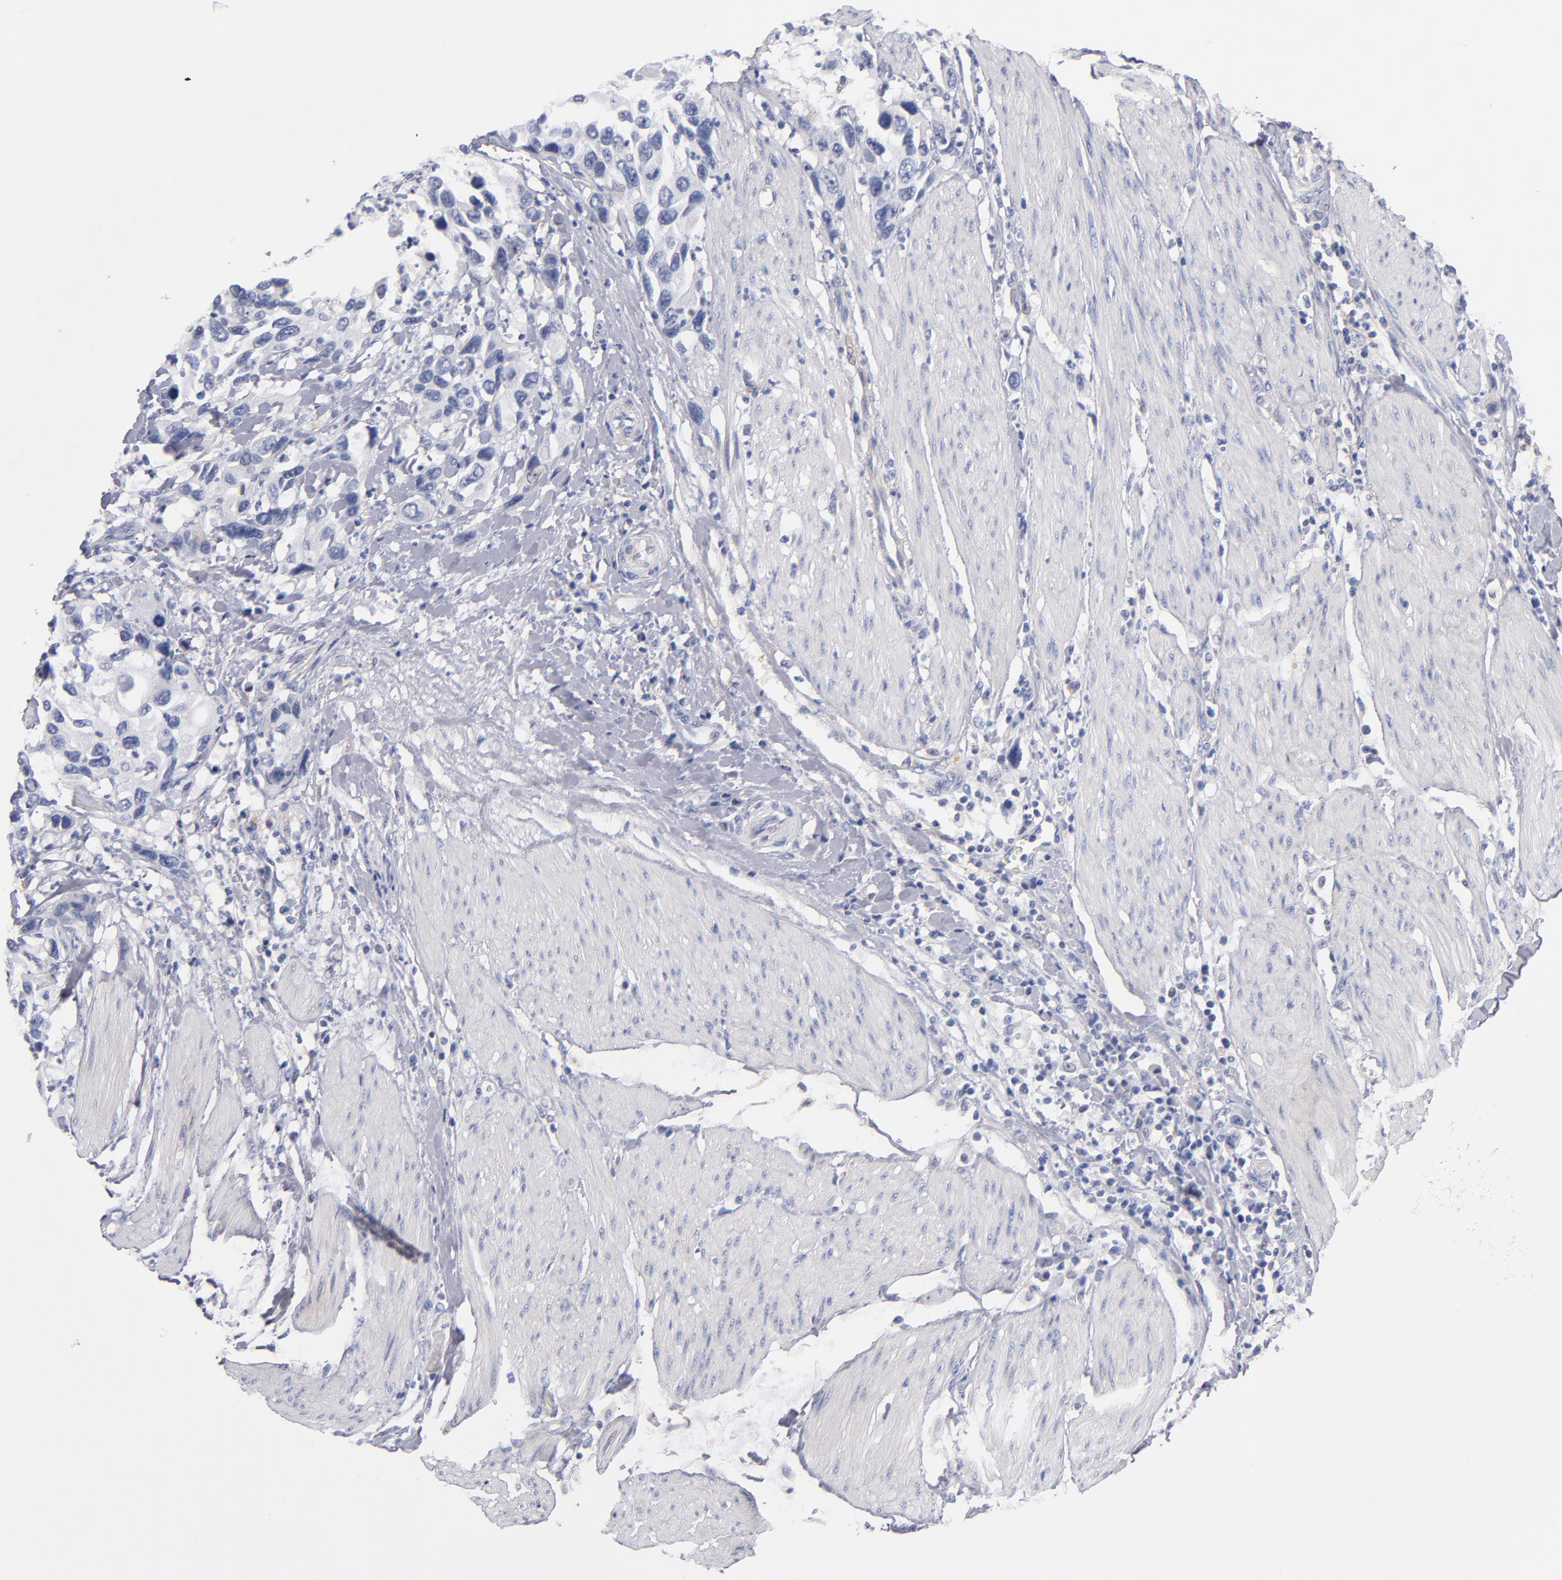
{"staining": {"intensity": "negative", "quantity": "none", "location": "none"}, "tissue": "urothelial cancer", "cell_type": "Tumor cells", "image_type": "cancer", "snomed": [{"axis": "morphology", "description": "Urothelial carcinoma, High grade"}, {"axis": "topography", "description": "Urinary bladder"}], "caption": "Tumor cells show no significant protein staining in urothelial carcinoma (high-grade). Nuclei are stained in blue.", "gene": "PLSCR4", "patient": {"sex": "male", "age": 66}}